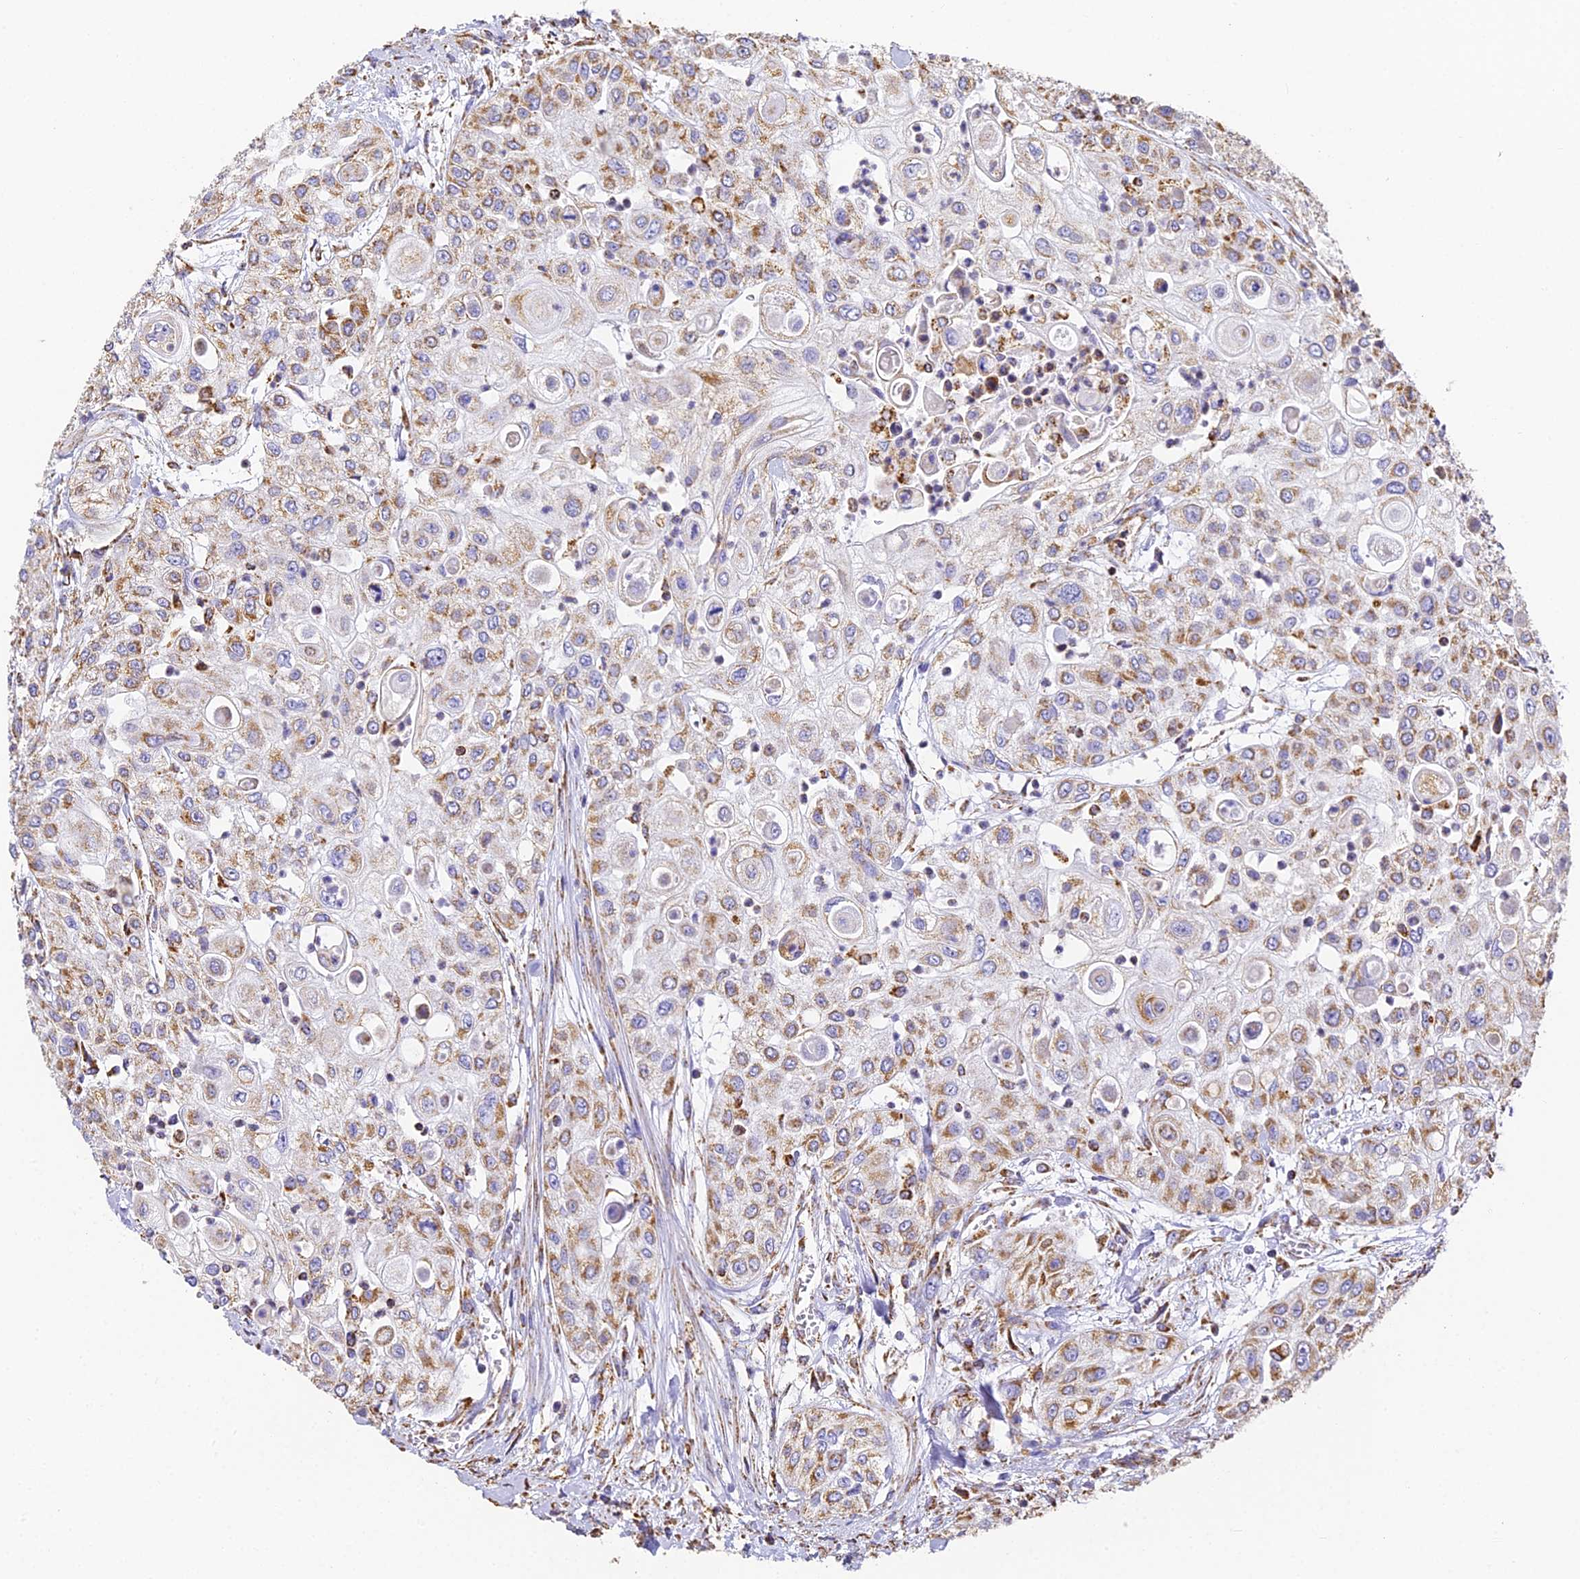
{"staining": {"intensity": "moderate", "quantity": ">75%", "location": "cytoplasmic/membranous"}, "tissue": "urothelial cancer", "cell_type": "Tumor cells", "image_type": "cancer", "snomed": [{"axis": "morphology", "description": "Urothelial carcinoma, High grade"}, {"axis": "topography", "description": "Urinary bladder"}], "caption": "Urothelial cancer stained for a protein (brown) displays moderate cytoplasmic/membranous positive expression in approximately >75% of tumor cells.", "gene": "COX6C", "patient": {"sex": "female", "age": 79}}